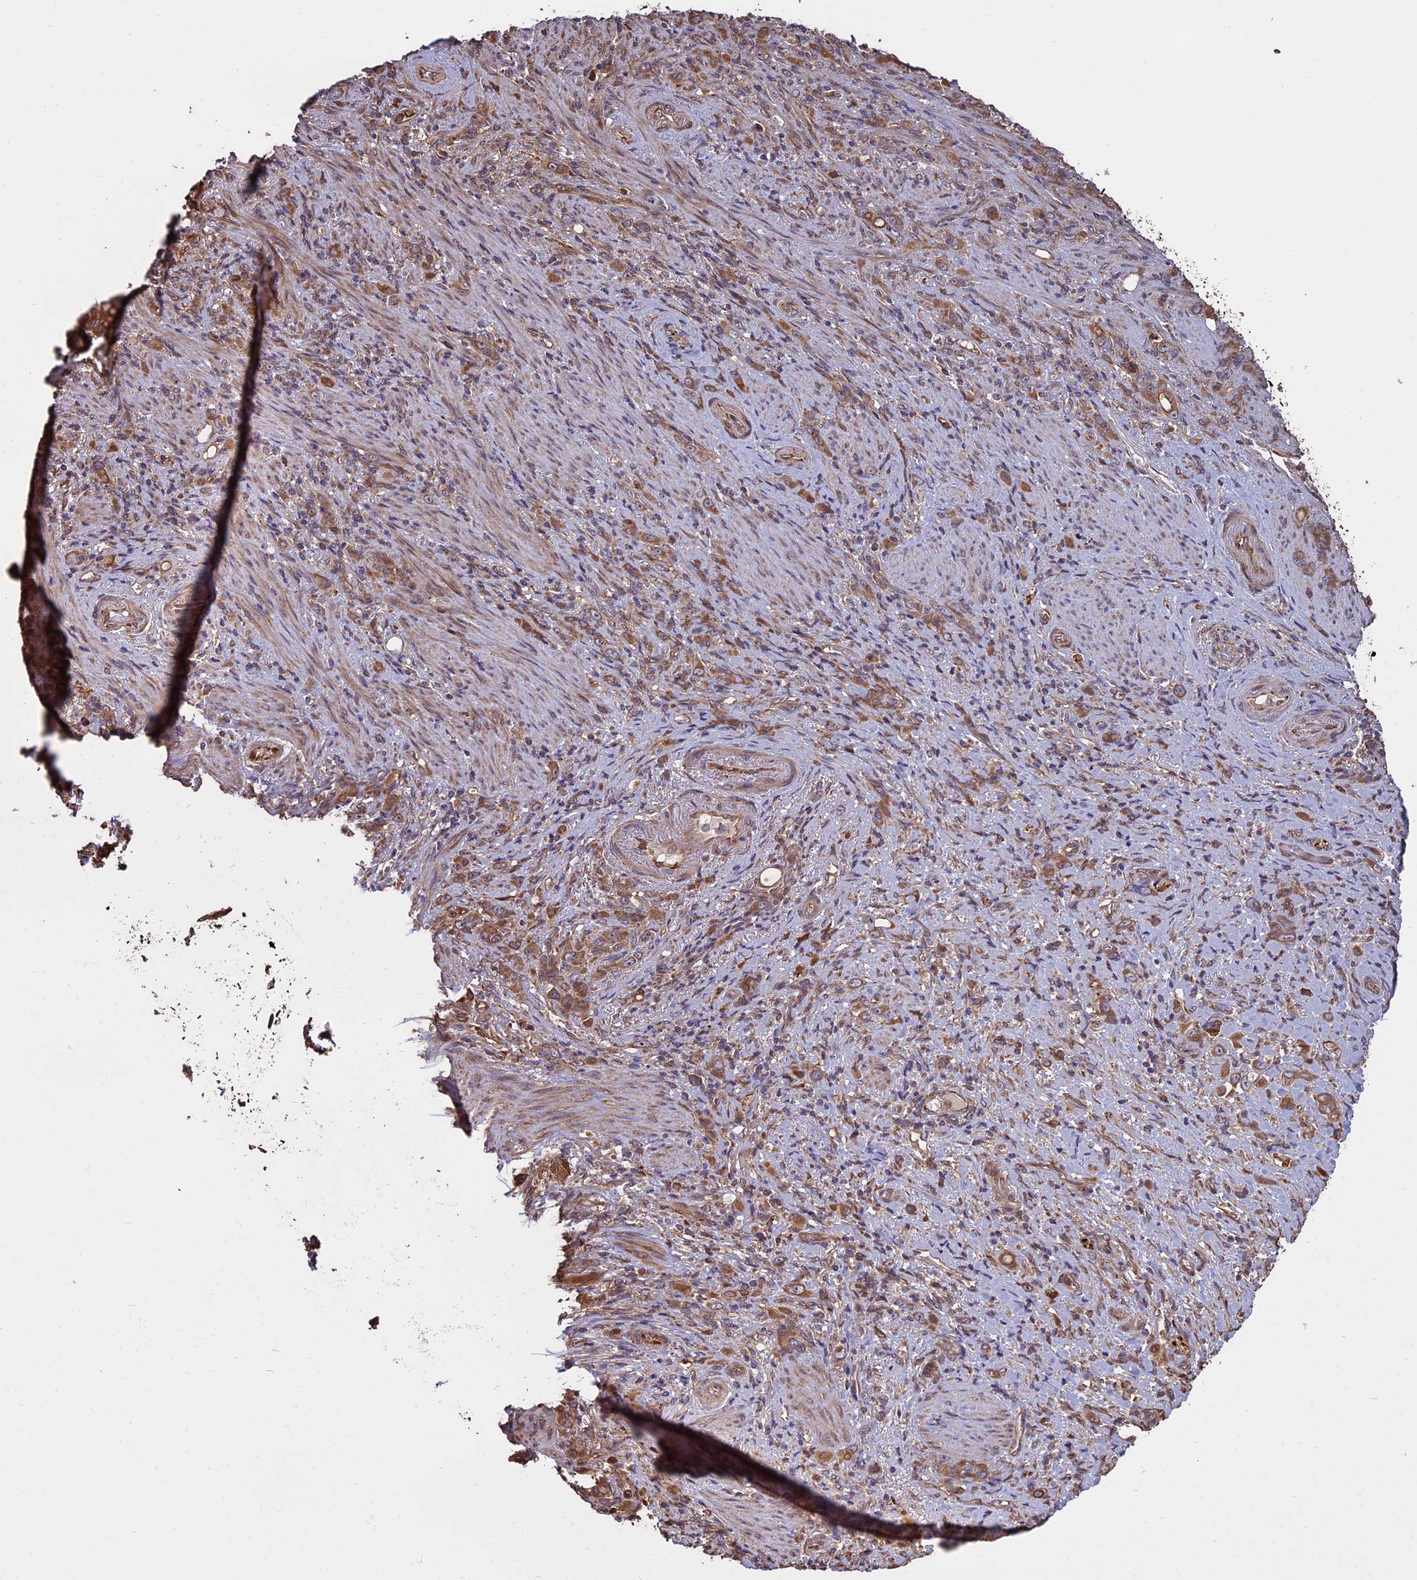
{"staining": {"intensity": "moderate", "quantity": ">75%", "location": "cytoplasmic/membranous"}, "tissue": "stomach cancer", "cell_type": "Tumor cells", "image_type": "cancer", "snomed": [{"axis": "morphology", "description": "Adenocarcinoma, NOS"}, {"axis": "topography", "description": "Stomach"}], "caption": "An image of human adenocarcinoma (stomach) stained for a protein displays moderate cytoplasmic/membranous brown staining in tumor cells.", "gene": "VWA3A", "patient": {"sex": "female", "age": 79}}